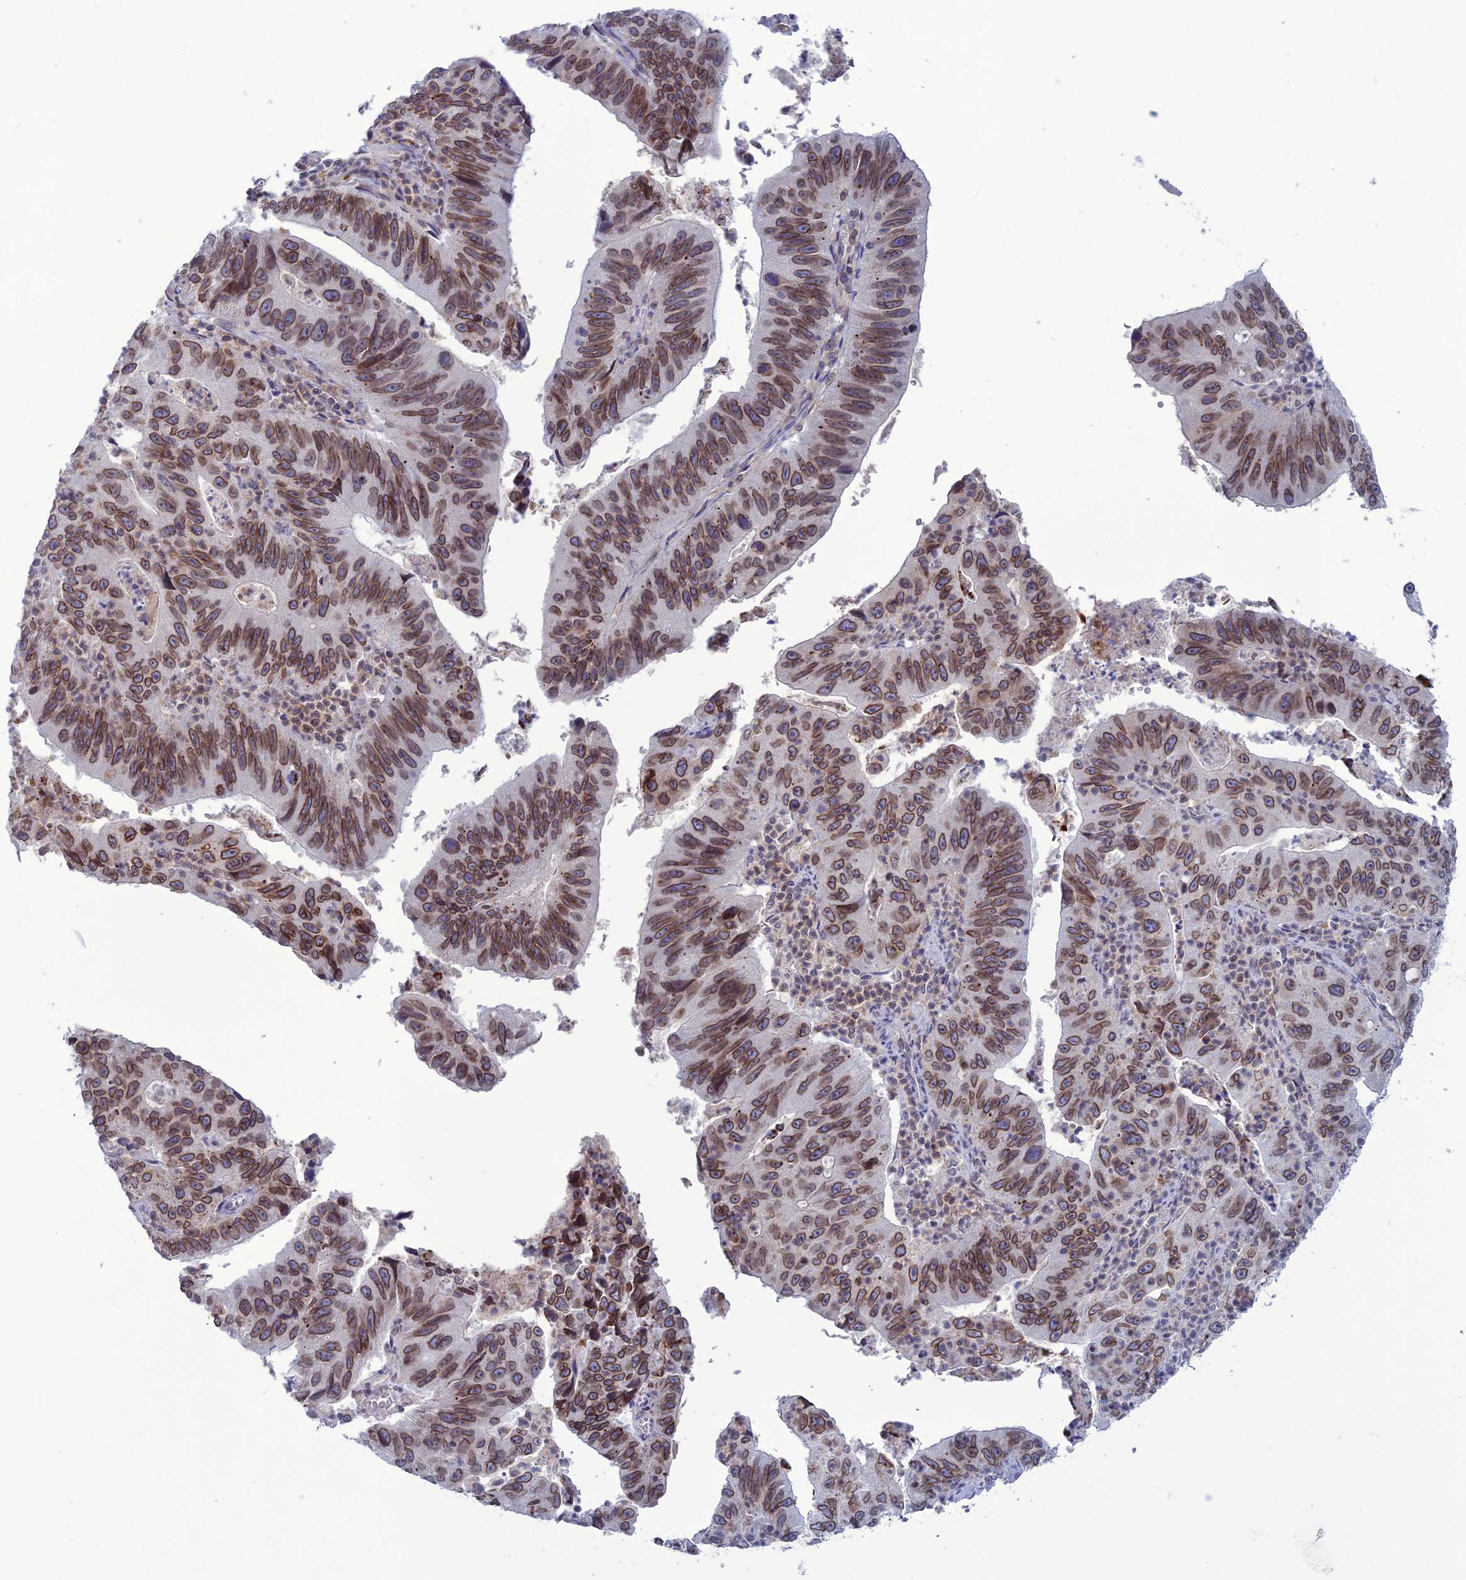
{"staining": {"intensity": "moderate", "quantity": ">75%", "location": "cytoplasmic/membranous,nuclear"}, "tissue": "stomach cancer", "cell_type": "Tumor cells", "image_type": "cancer", "snomed": [{"axis": "morphology", "description": "Adenocarcinoma, NOS"}, {"axis": "topography", "description": "Stomach"}], "caption": "A photomicrograph of human stomach cancer stained for a protein demonstrates moderate cytoplasmic/membranous and nuclear brown staining in tumor cells.", "gene": "WDR46", "patient": {"sex": "male", "age": 59}}